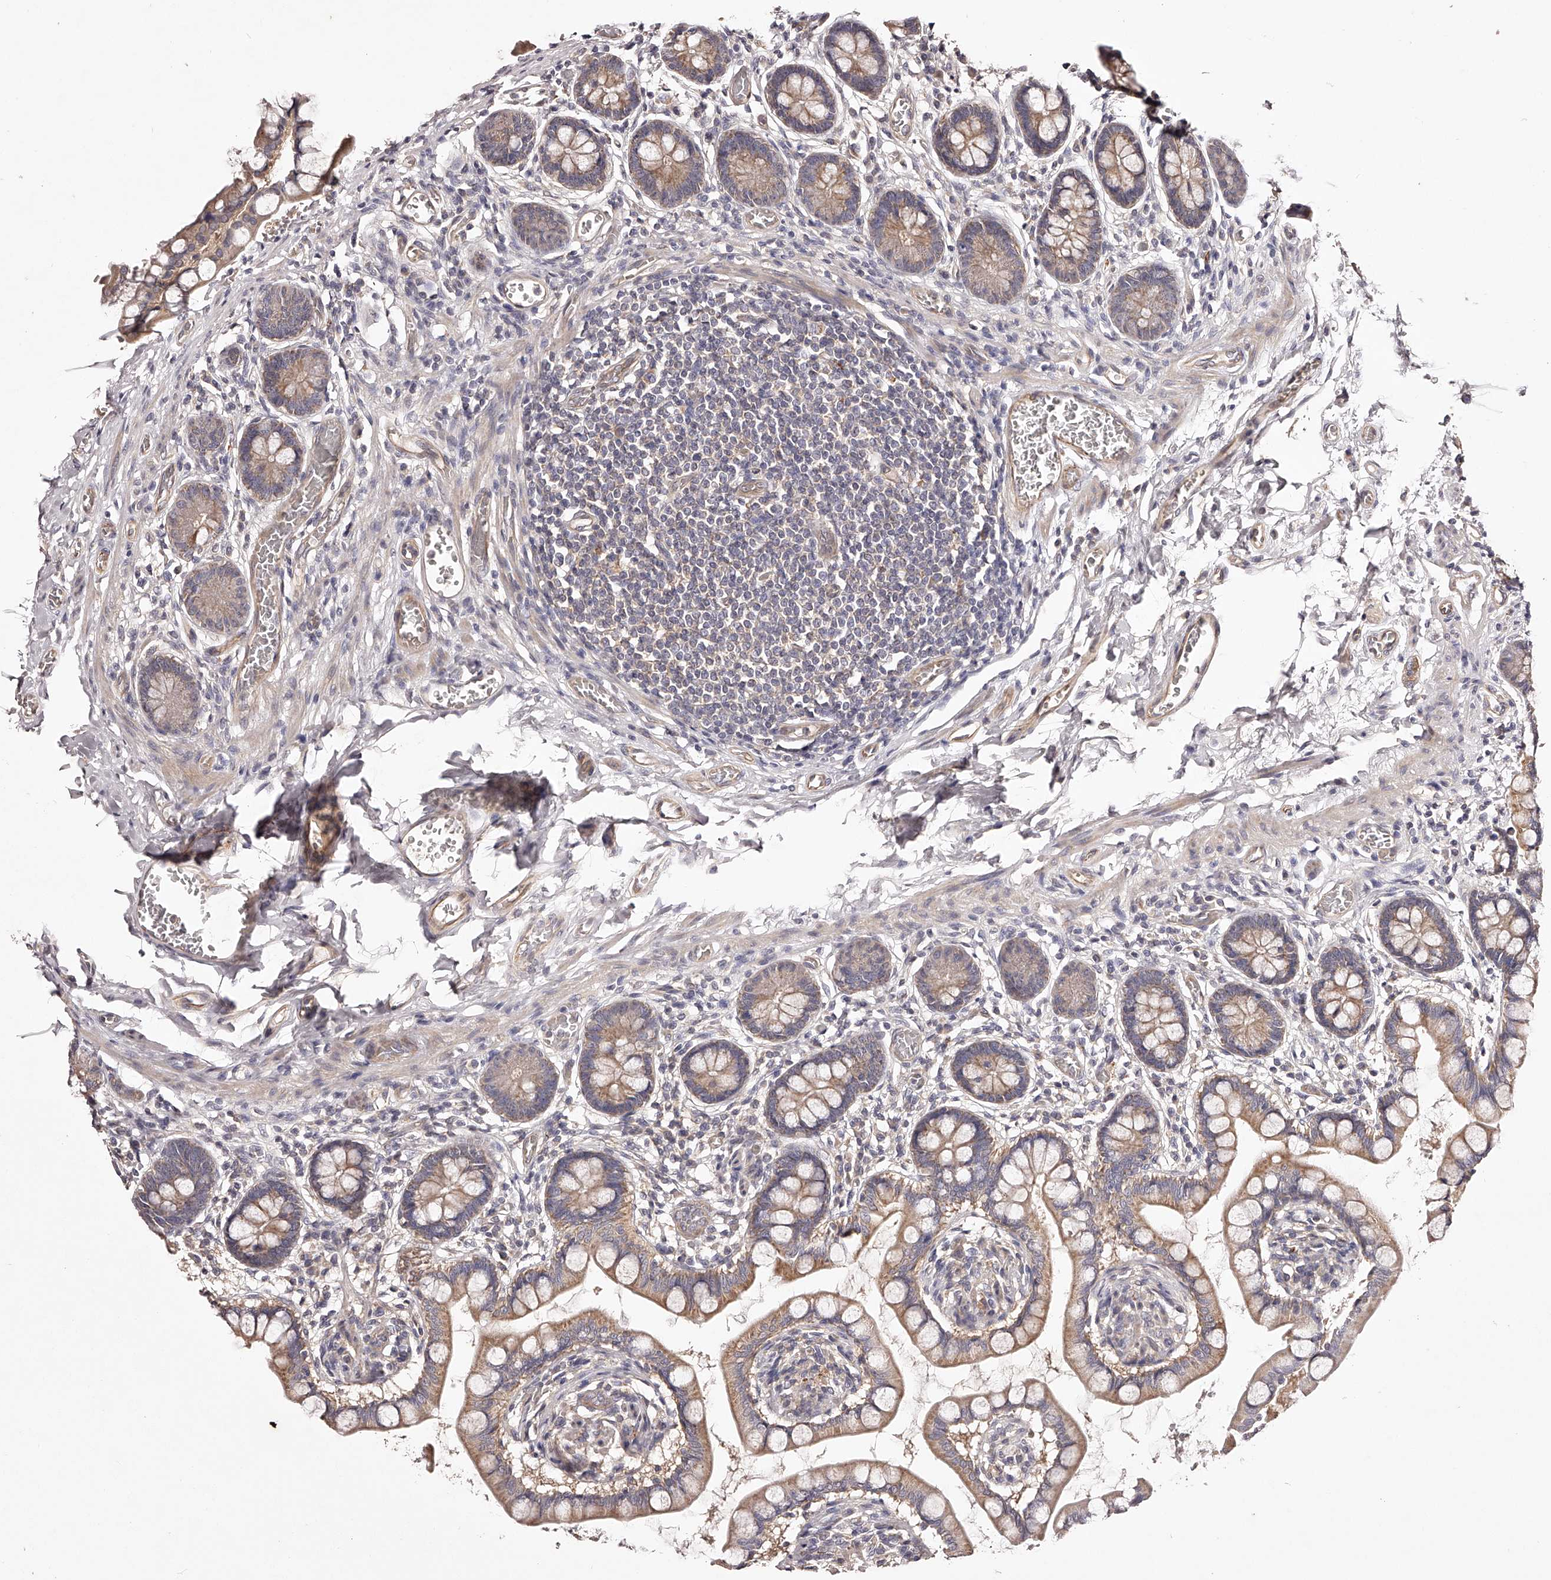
{"staining": {"intensity": "moderate", "quantity": ">75%", "location": "cytoplasmic/membranous"}, "tissue": "small intestine", "cell_type": "Glandular cells", "image_type": "normal", "snomed": [{"axis": "morphology", "description": "Normal tissue, NOS"}, {"axis": "topography", "description": "Small intestine"}], "caption": "Immunohistochemistry staining of unremarkable small intestine, which exhibits medium levels of moderate cytoplasmic/membranous positivity in approximately >75% of glandular cells indicating moderate cytoplasmic/membranous protein positivity. The staining was performed using DAB (brown) for protein detection and nuclei were counterstained in hematoxylin (blue).", "gene": "ODF2L", "patient": {"sex": "male", "age": 52}}